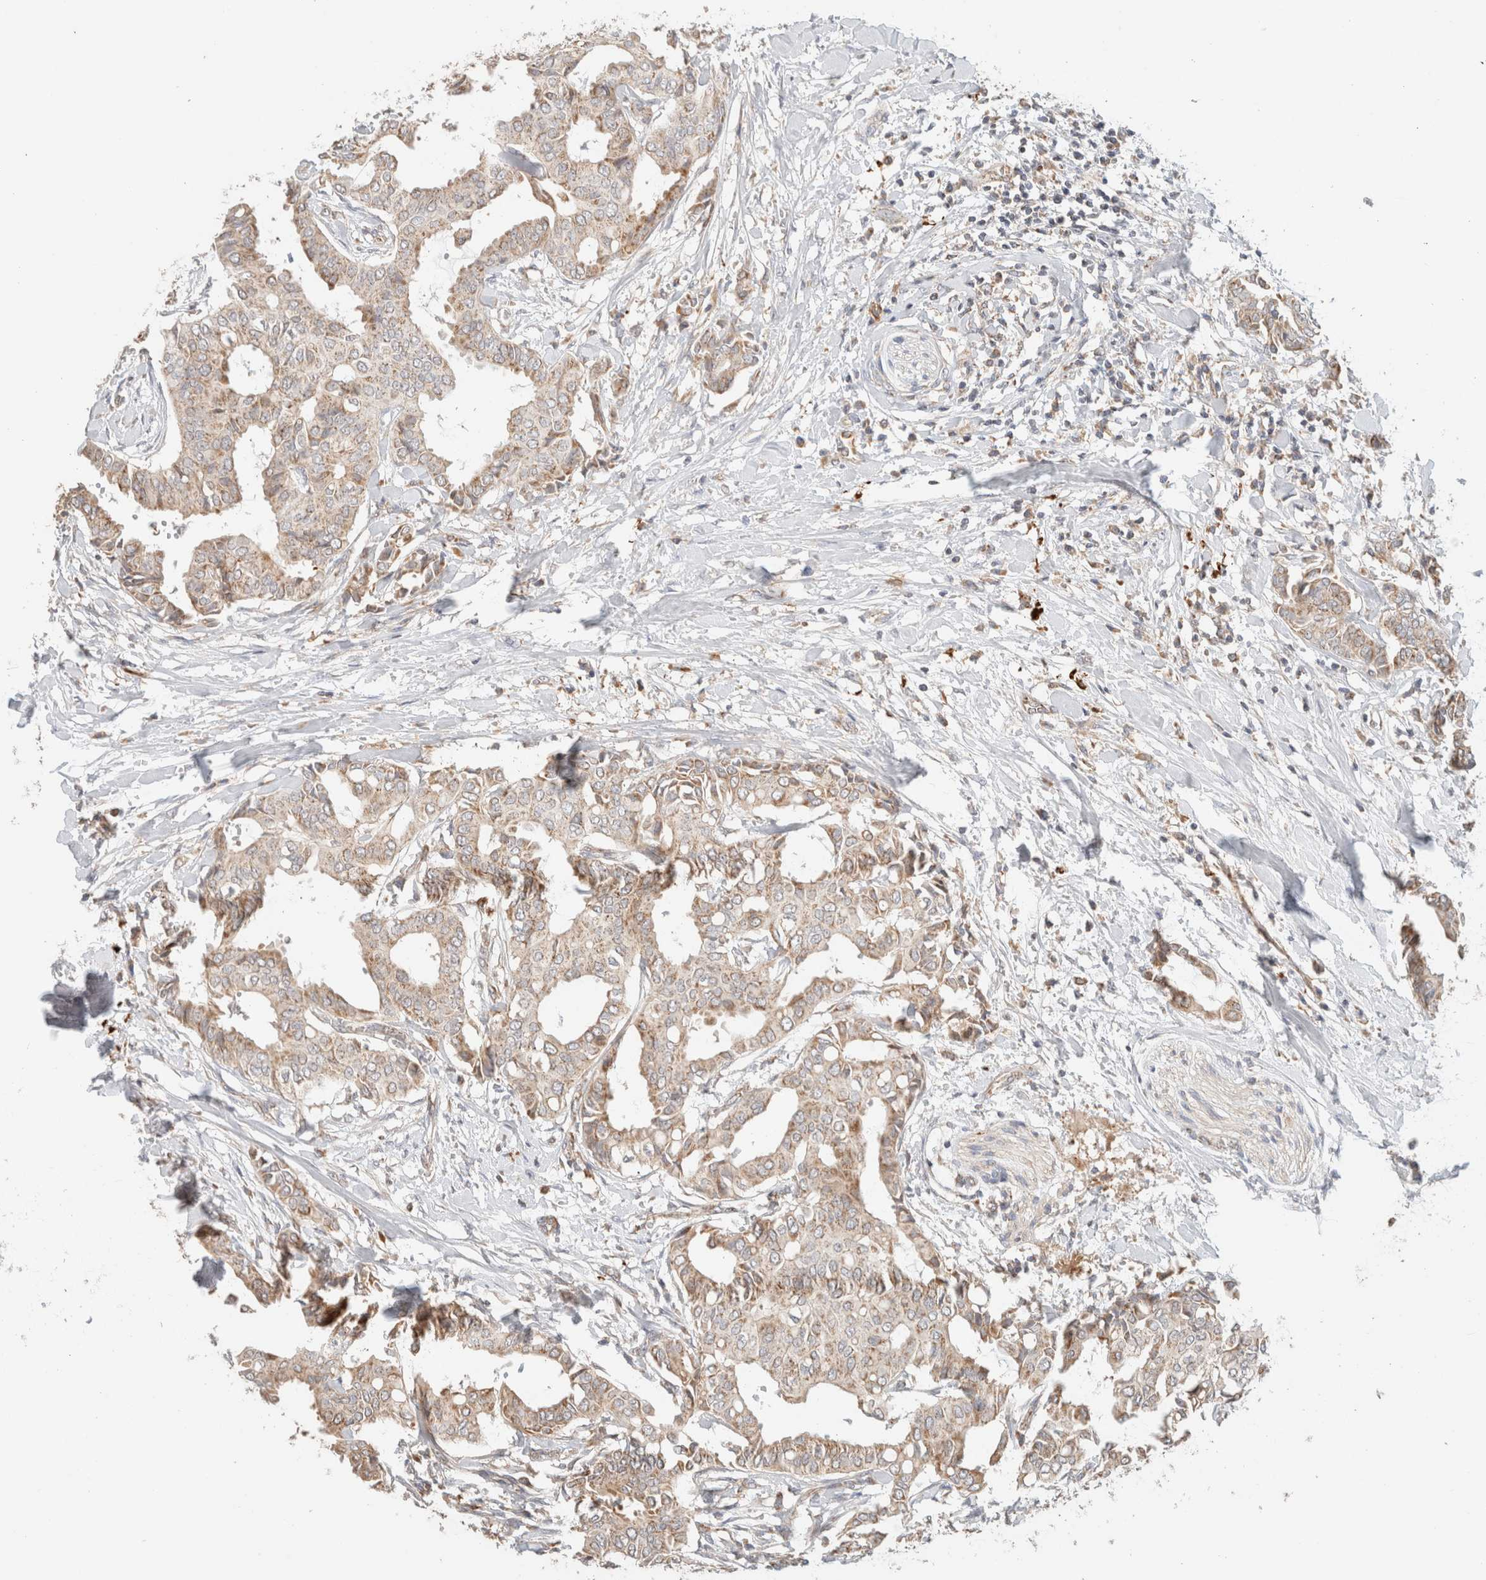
{"staining": {"intensity": "weak", "quantity": ">75%", "location": "cytoplasmic/membranous"}, "tissue": "head and neck cancer", "cell_type": "Tumor cells", "image_type": "cancer", "snomed": [{"axis": "morphology", "description": "Adenocarcinoma, NOS"}, {"axis": "topography", "description": "Salivary gland"}, {"axis": "topography", "description": "Head-Neck"}], "caption": "Protein positivity by IHC reveals weak cytoplasmic/membranous positivity in about >75% of tumor cells in head and neck cancer. (Stains: DAB in brown, nuclei in blue, Microscopy: brightfield microscopy at high magnification).", "gene": "MRM3", "patient": {"sex": "female", "age": 59}}